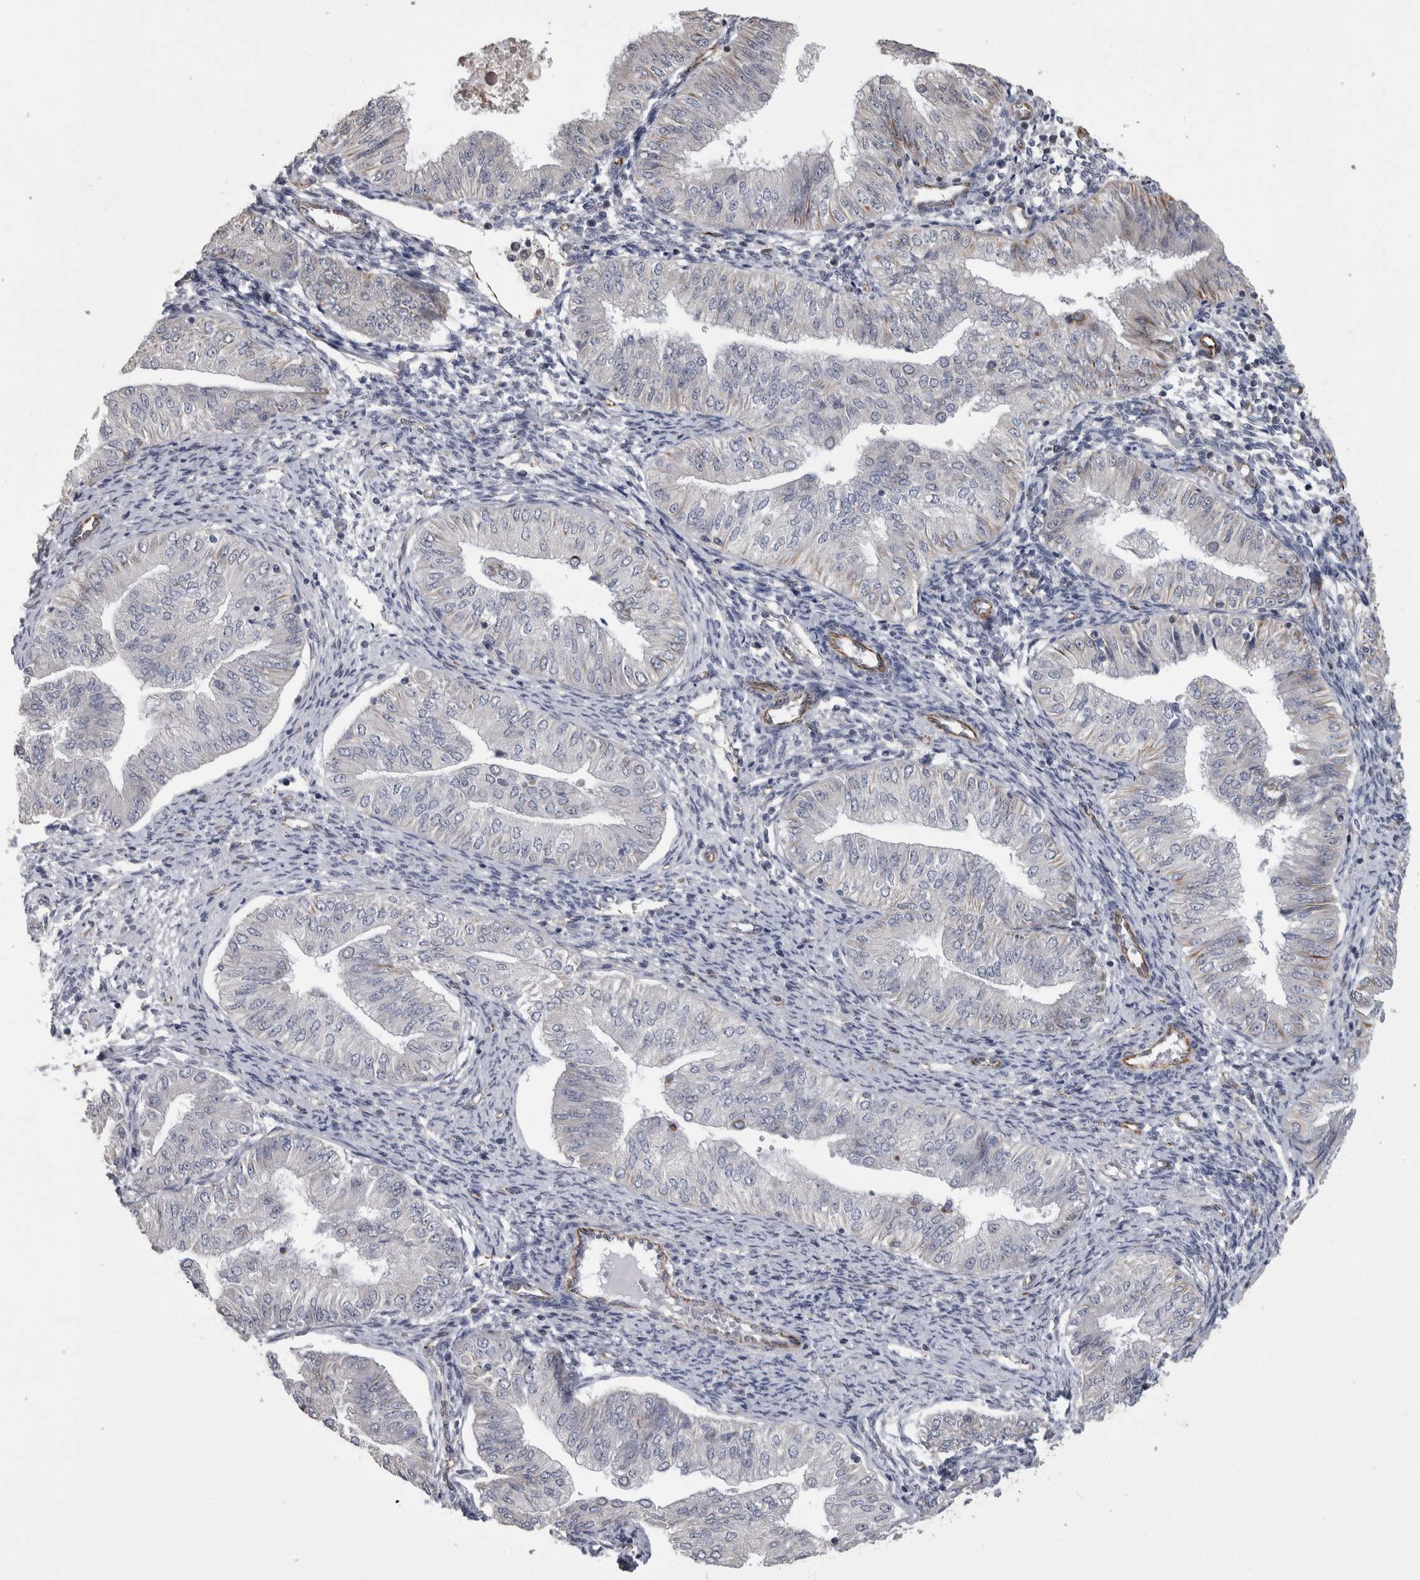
{"staining": {"intensity": "negative", "quantity": "none", "location": "none"}, "tissue": "endometrial cancer", "cell_type": "Tumor cells", "image_type": "cancer", "snomed": [{"axis": "morphology", "description": "Normal tissue, NOS"}, {"axis": "morphology", "description": "Adenocarcinoma, NOS"}, {"axis": "topography", "description": "Endometrium"}], "caption": "Adenocarcinoma (endometrial) was stained to show a protein in brown. There is no significant expression in tumor cells.", "gene": "ACOT7", "patient": {"sex": "female", "age": 53}}